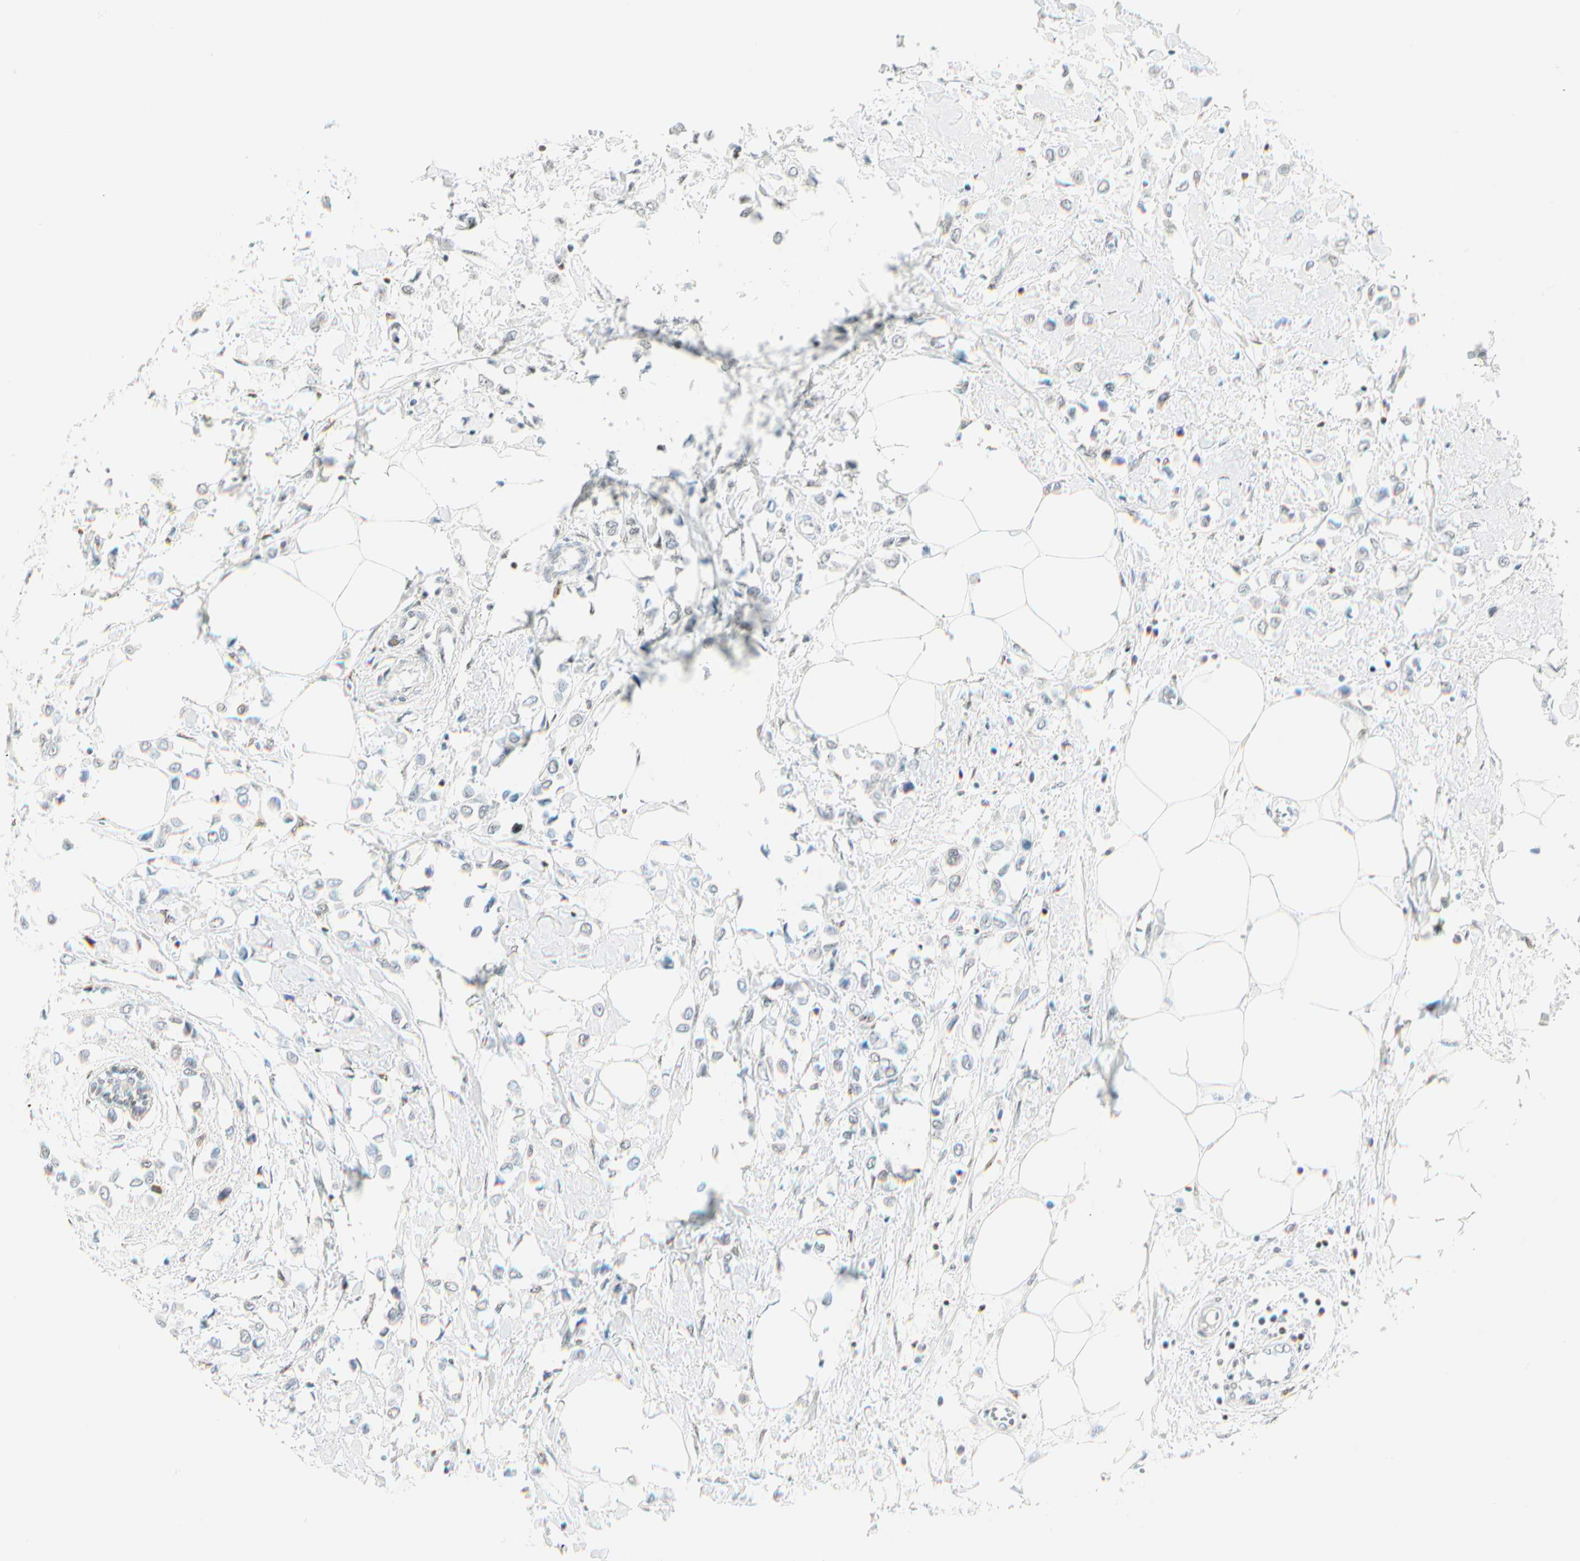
{"staining": {"intensity": "negative", "quantity": "none", "location": "none"}, "tissue": "breast cancer", "cell_type": "Tumor cells", "image_type": "cancer", "snomed": [{"axis": "morphology", "description": "Lobular carcinoma"}, {"axis": "topography", "description": "Breast"}], "caption": "An immunohistochemistry micrograph of breast cancer is shown. There is no staining in tumor cells of breast cancer.", "gene": "PKNOX1", "patient": {"sex": "female", "age": 51}}